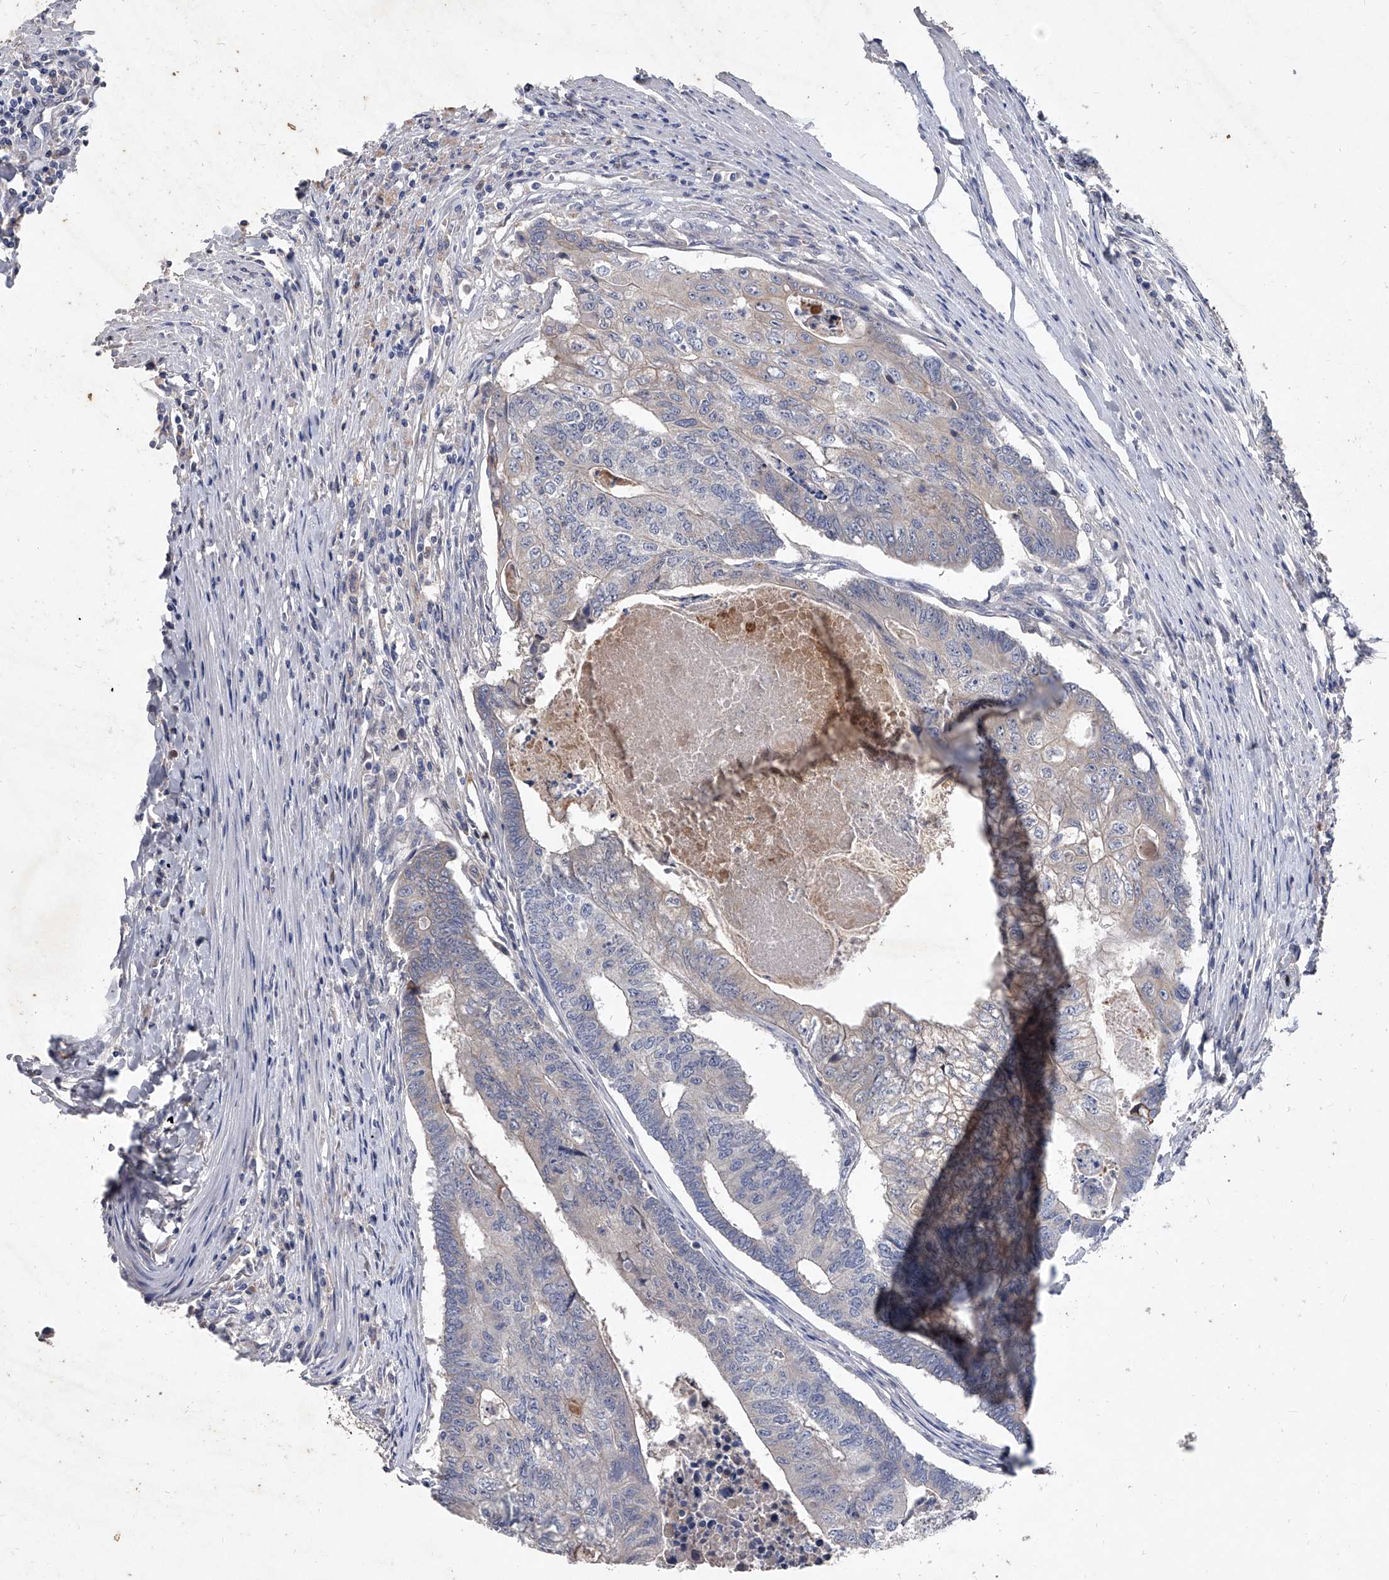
{"staining": {"intensity": "negative", "quantity": "none", "location": "none"}, "tissue": "colorectal cancer", "cell_type": "Tumor cells", "image_type": "cancer", "snomed": [{"axis": "morphology", "description": "Adenocarcinoma, NOS"}, {"axis": "topography", "description": "Colon"}], "caption": "There is no significant expression in tumor cells of colorectal cancer (adenocarcinoma).", "gene": "C5", "patient": {"sex": "female", "age": 67}}